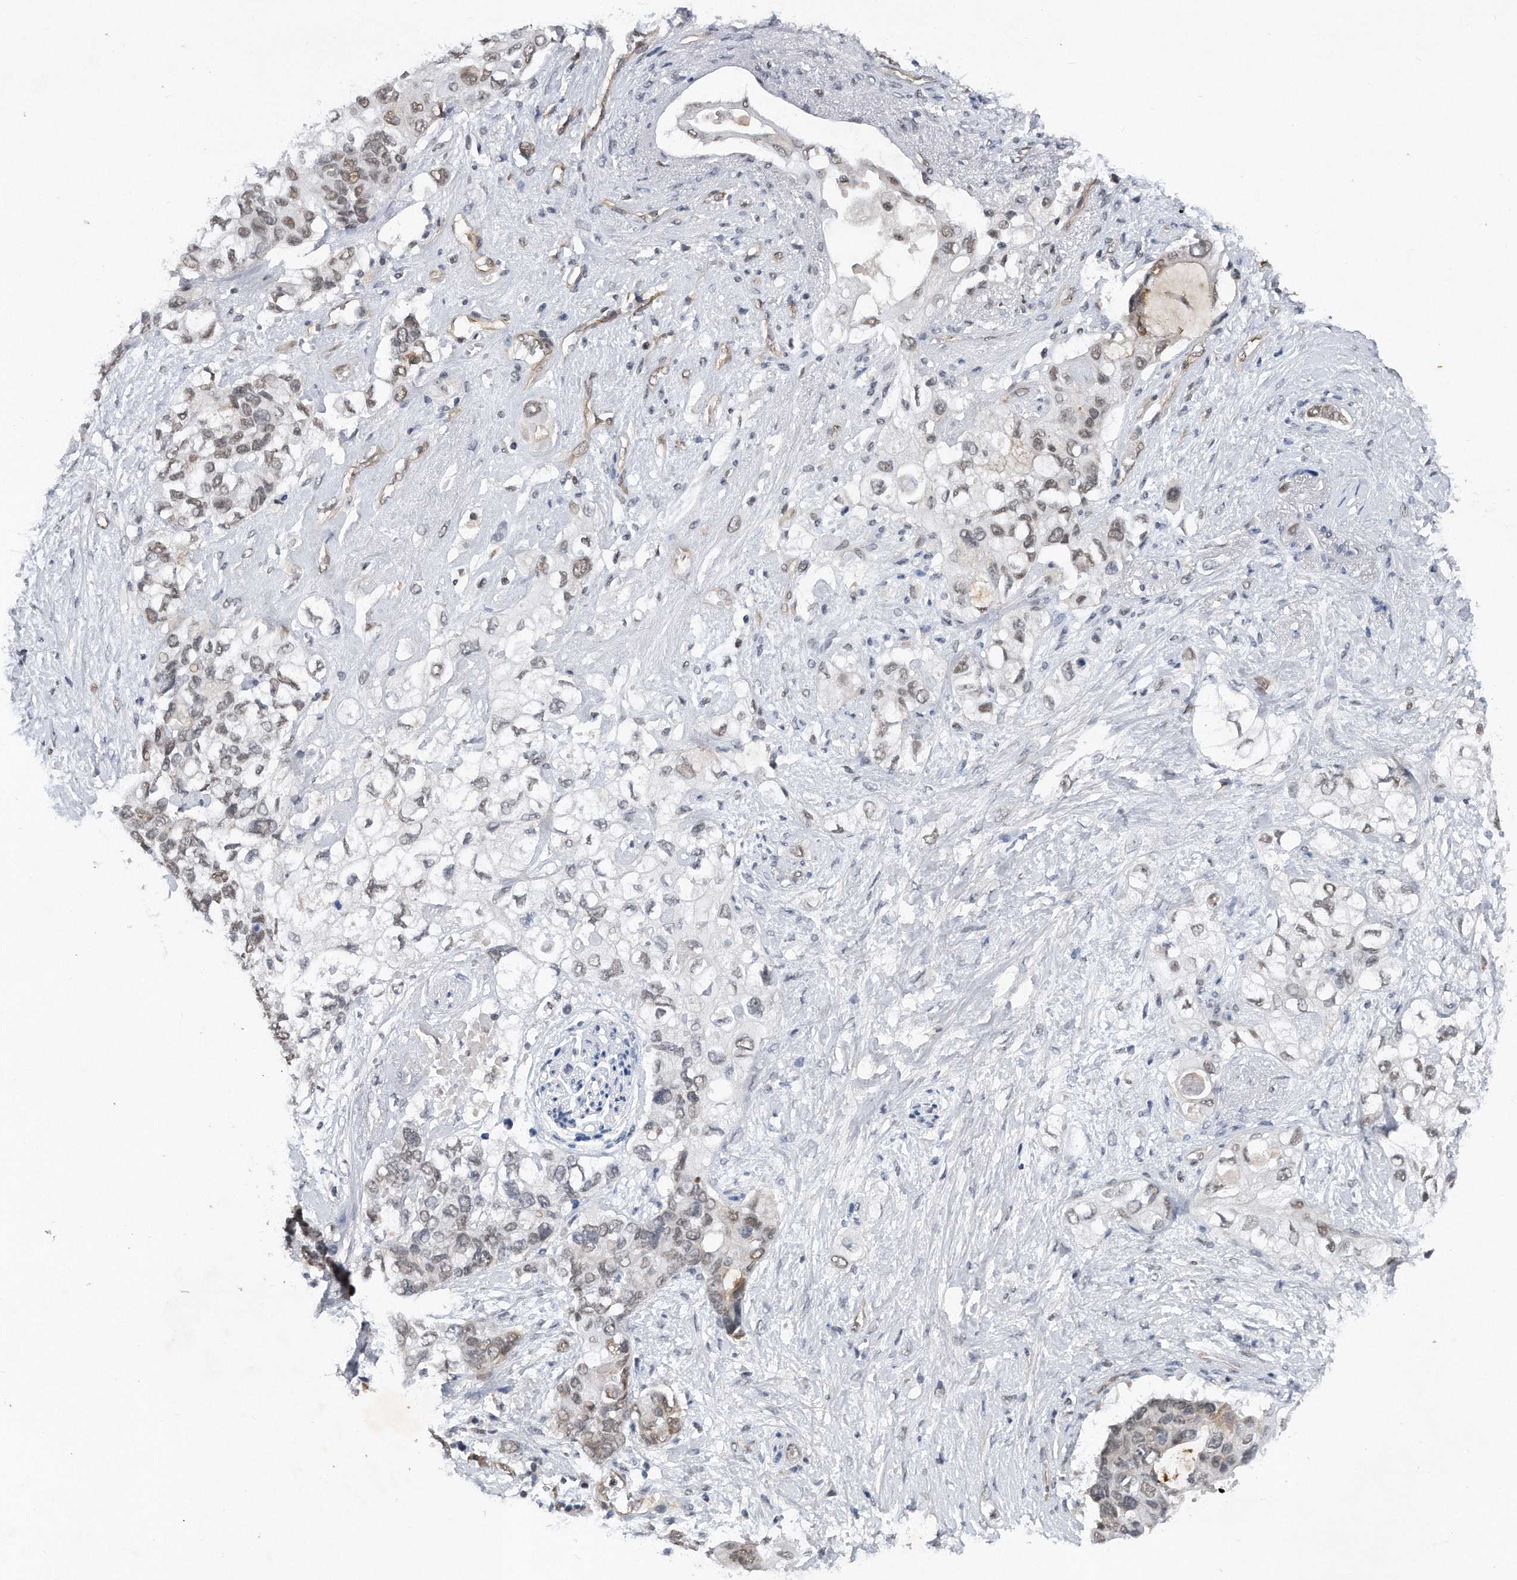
{"staining": {"intensity": "weak", "quantity": "25%-75%", "location": "nuclear"}, "tissue": "pancreatic cancer", "cell_type": "Tumor cells", "image_type": "cancer", "snomed": [{"axis": "morphology", "description": "Adenocarcinoma, NOS"}, {"axis": "topography", "description": "Pancreas"}], "caption": "A histopathology image of human adenocarcinoma (pancreatic) stained for a protein exhibits weak nuclear brown staining in tumor cells.", "gene": "TP53INP1", "patient": {"sex": "female", "age": 56}}